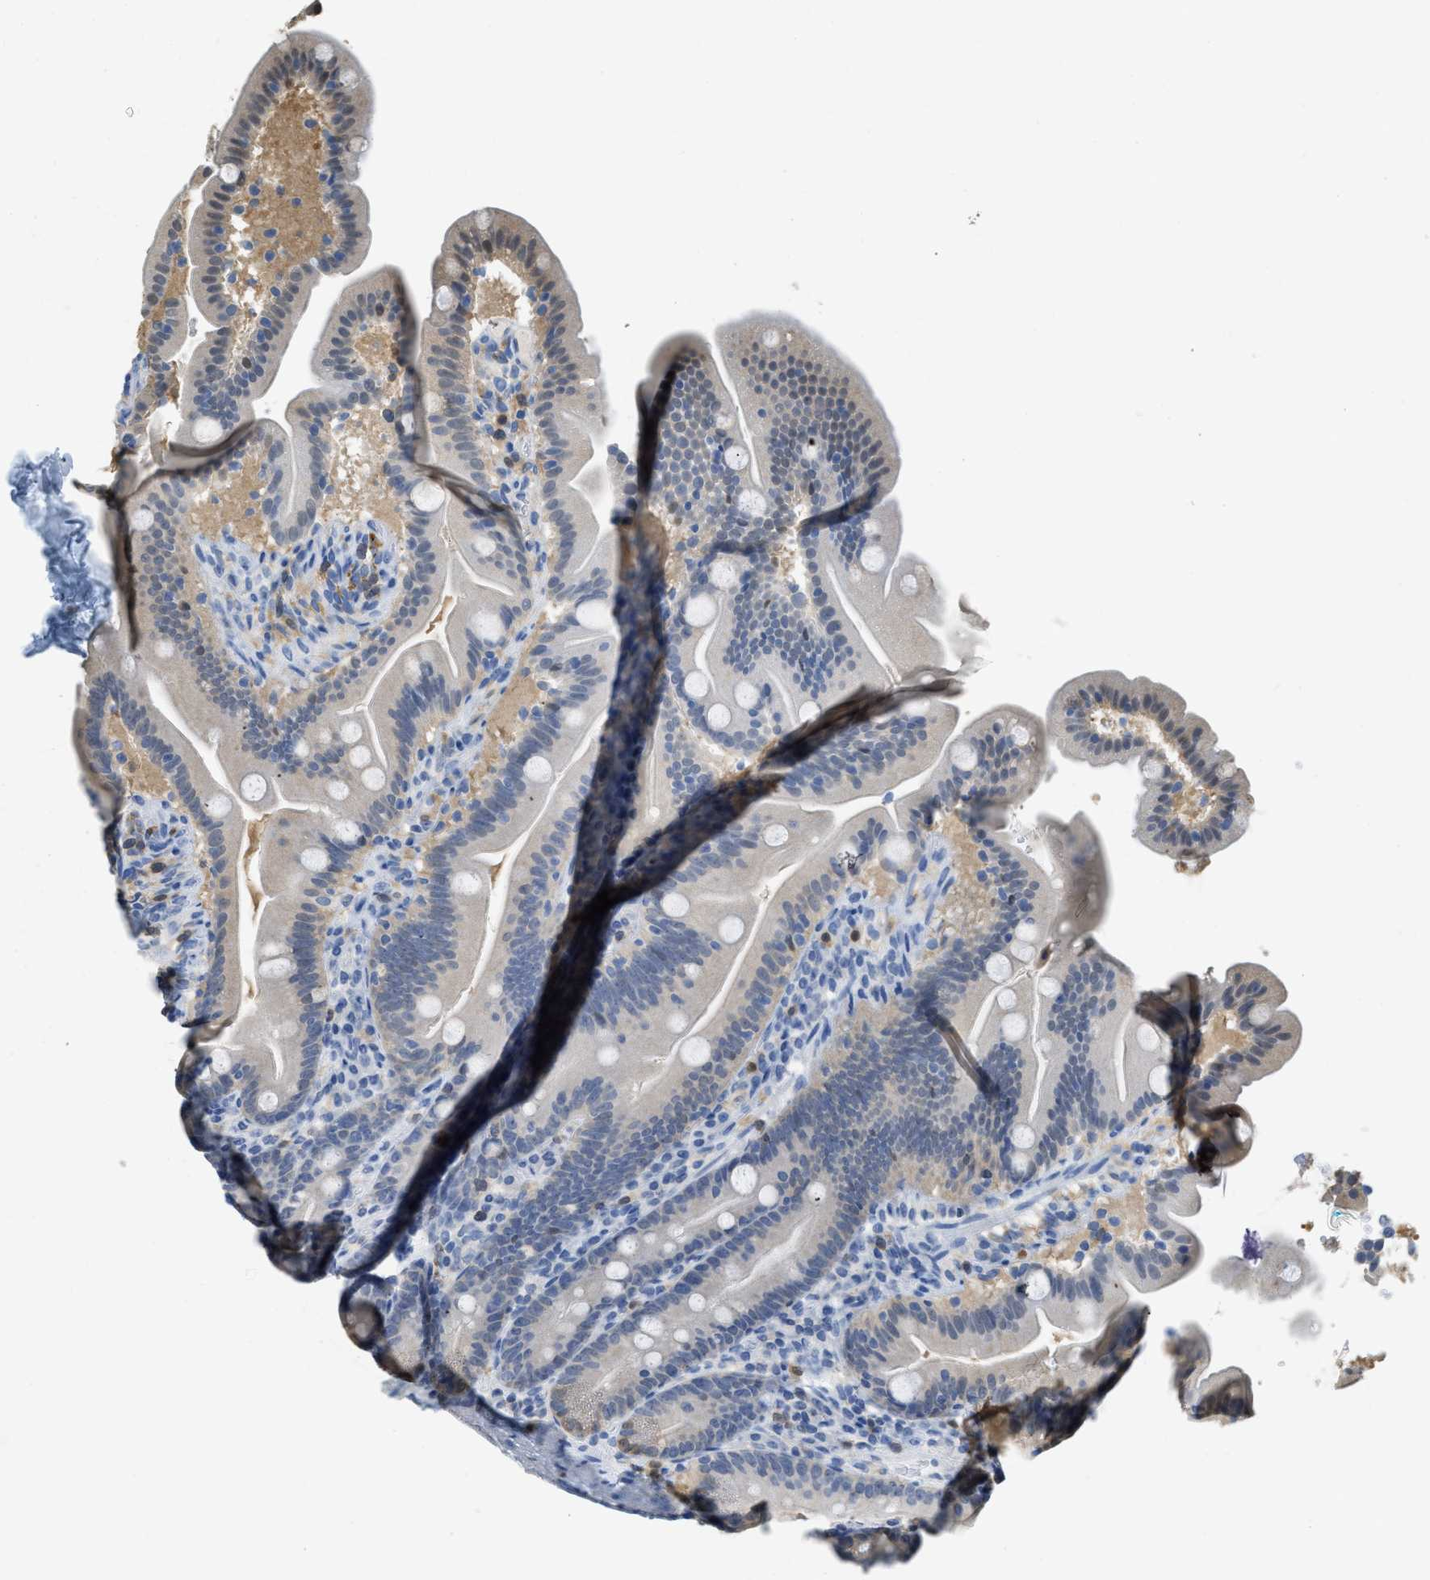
{"staining": {"intensity": "weak", "quantity": "<25%", "location": "cytoplasmic/membranous,nuclear"}, "tissue": "duodenum", "cell_type": "Glandular cells", "image_type": "normal", "snomed": [{"axis": "morphology", "description": "Normal tissue, NOS"}, {"axis": "topography", "description": "Duodenum"}], "caption": "Immunohistochemistry histopathology image of normal human duodenum stained for a protein (brown), which demonstrates no positivity in glandular cells.", "gene": "SERPINB1", "patient": {"sex": "male", "age": 54}}